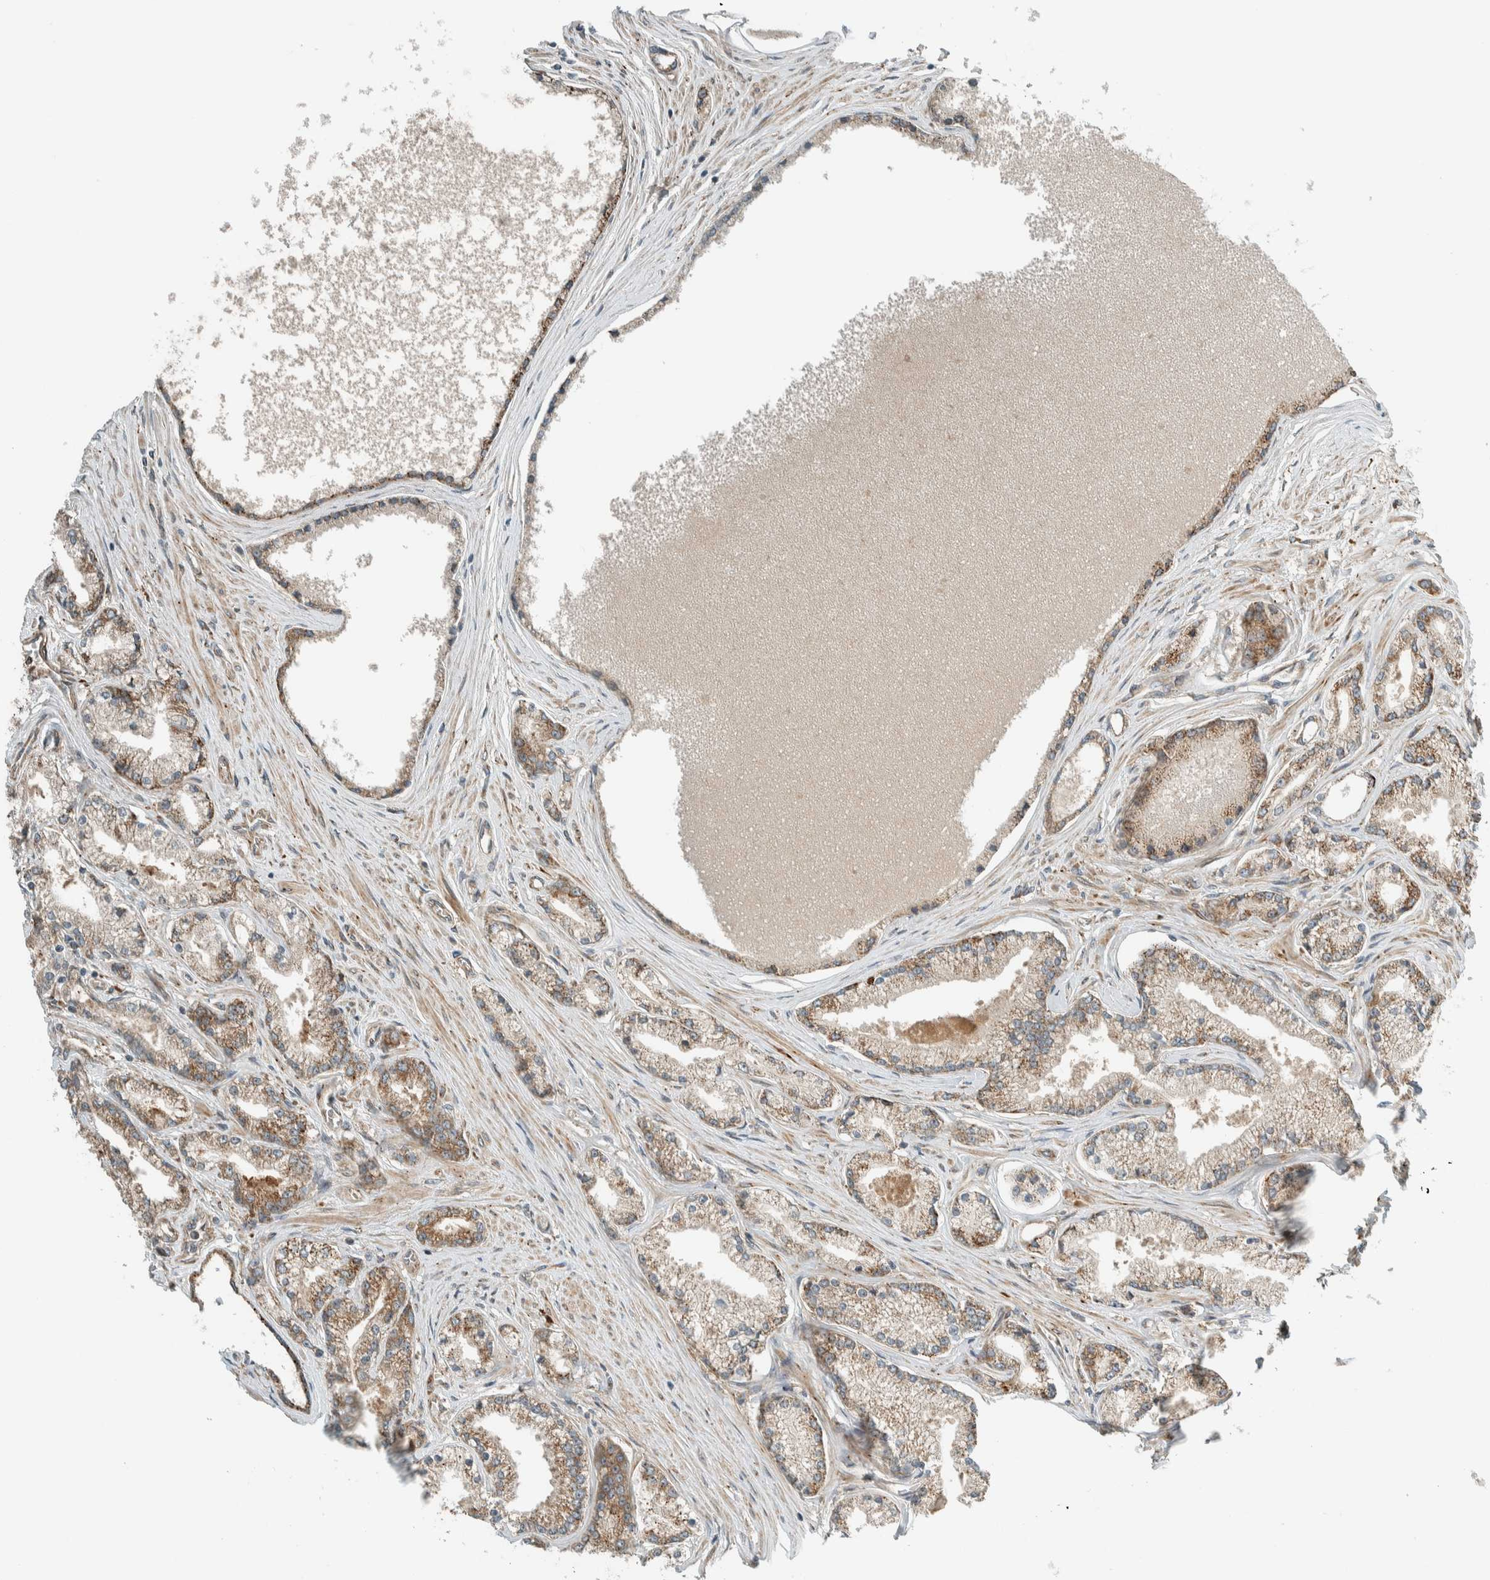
{"staining": {"intensity": "moderate", "quantity": ">75%", "location": "cytoplasmic/membranous"}, "tissue": "prostate cancer", "cell_type": "Tumor cells", "image_type": "cancer", "snomed": [{"axis": "morphology", "description": "Adenocarcinoma, High grade"}, {"axis": "topography", "description": "Prostate"}], "caption": "Immunohistochemistry image of human prostate cancer stained for a protein (brown), which shows medium levels of moderate cytoplasmic/membranous positivity in approximately >75% of tumor cells.", "gene": "EXOC7", "patient": {"sex": "male", "age": 71}}